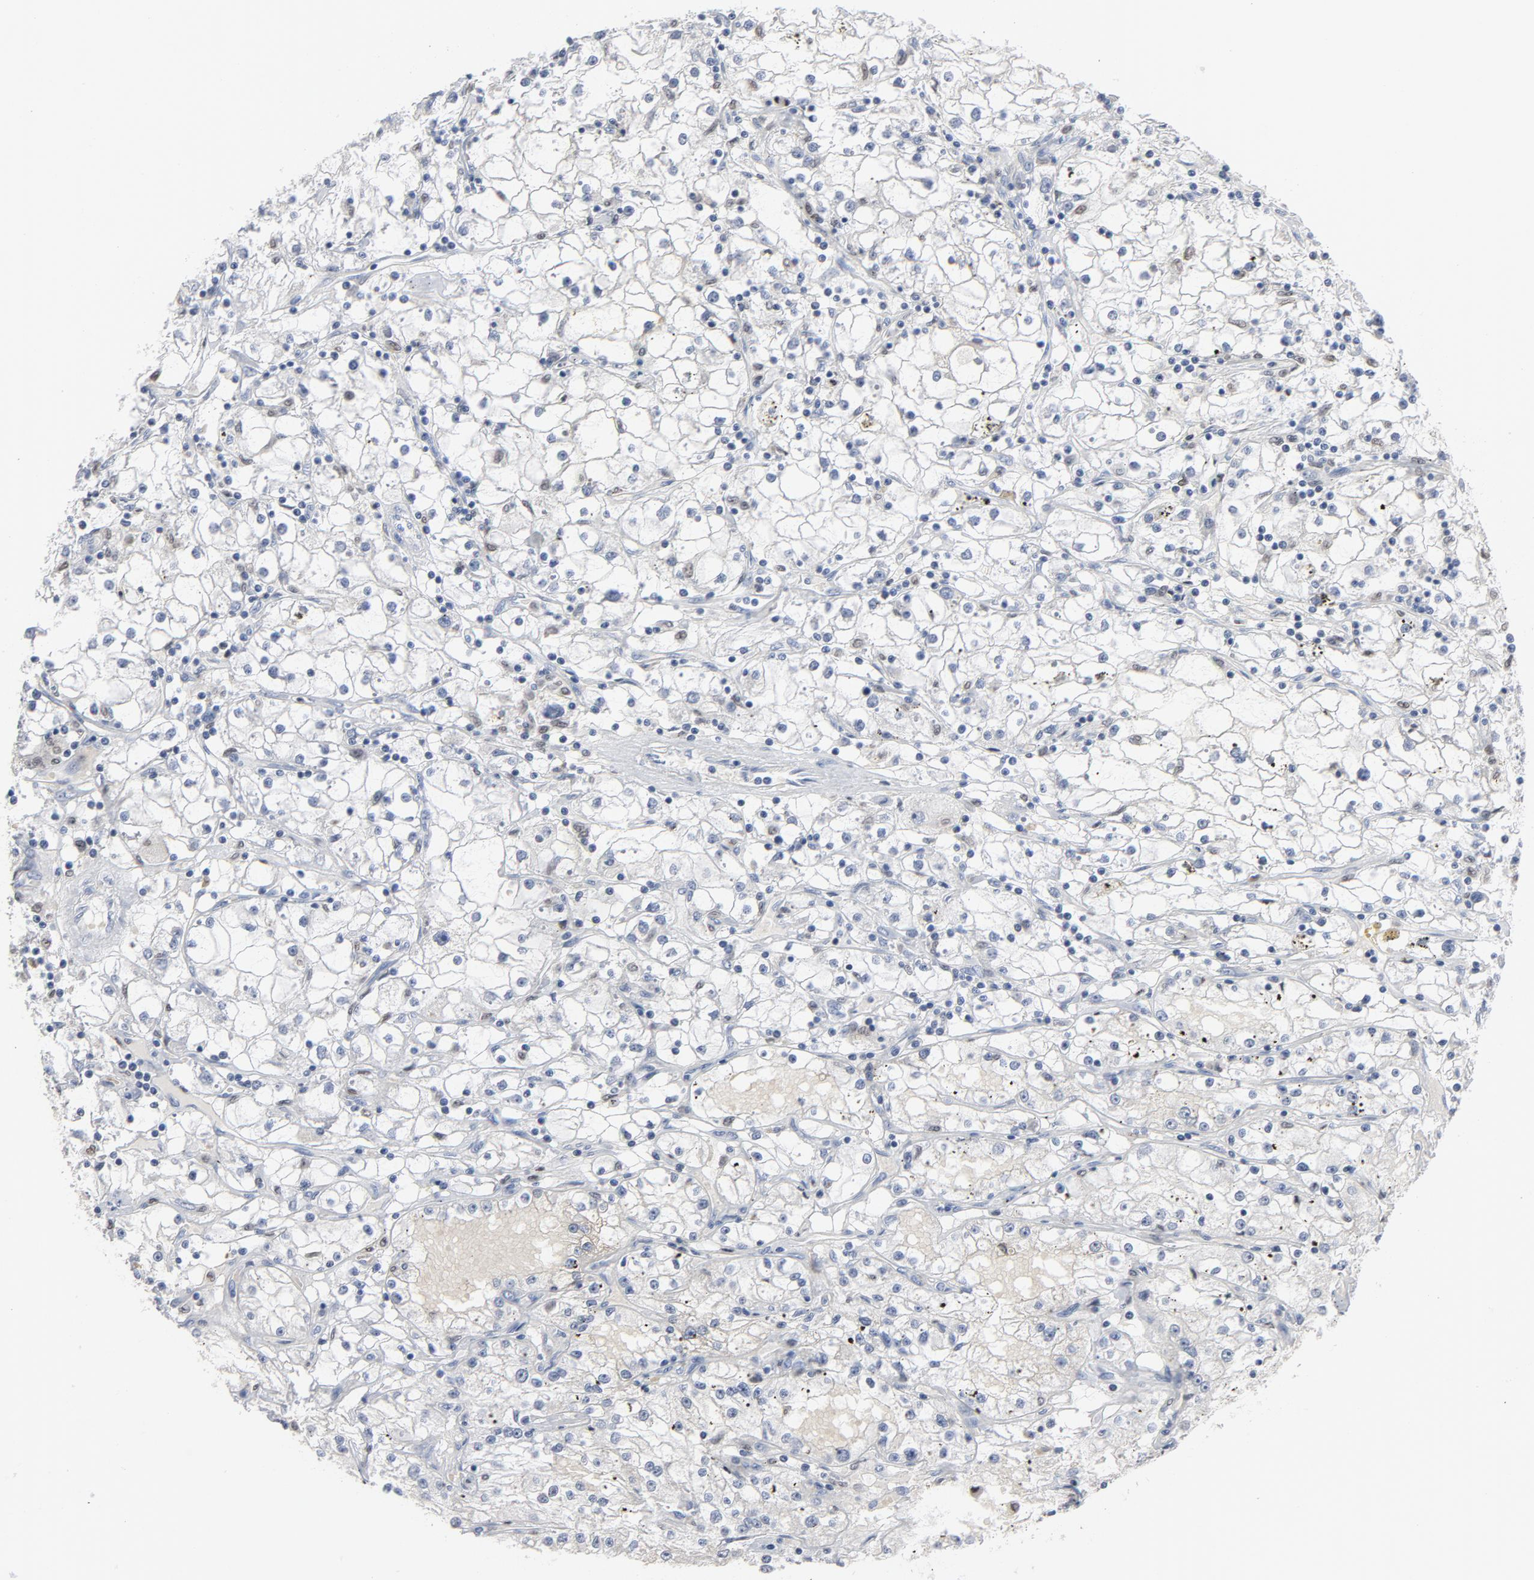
{"staining": {"intensity": "negative", "quantity": "none", "location": "none"}, "tissue": "renal cancer", "cell_type": "Tumor cells", "image_type": "cancer", "snomed": [{"axis": "morphology", "description": "Adenocarcinoma, NOS"}, {"axis": "topography", "description": "Kidney"}], "caption": "Immunohistochemistry photomicrograph of neoplastic tissue: human renal cancer stained with DAB reveals no significant protein expression in tumor cells.", "gene": "SPI1", "patient": {"sex": "male", "age": 56}}